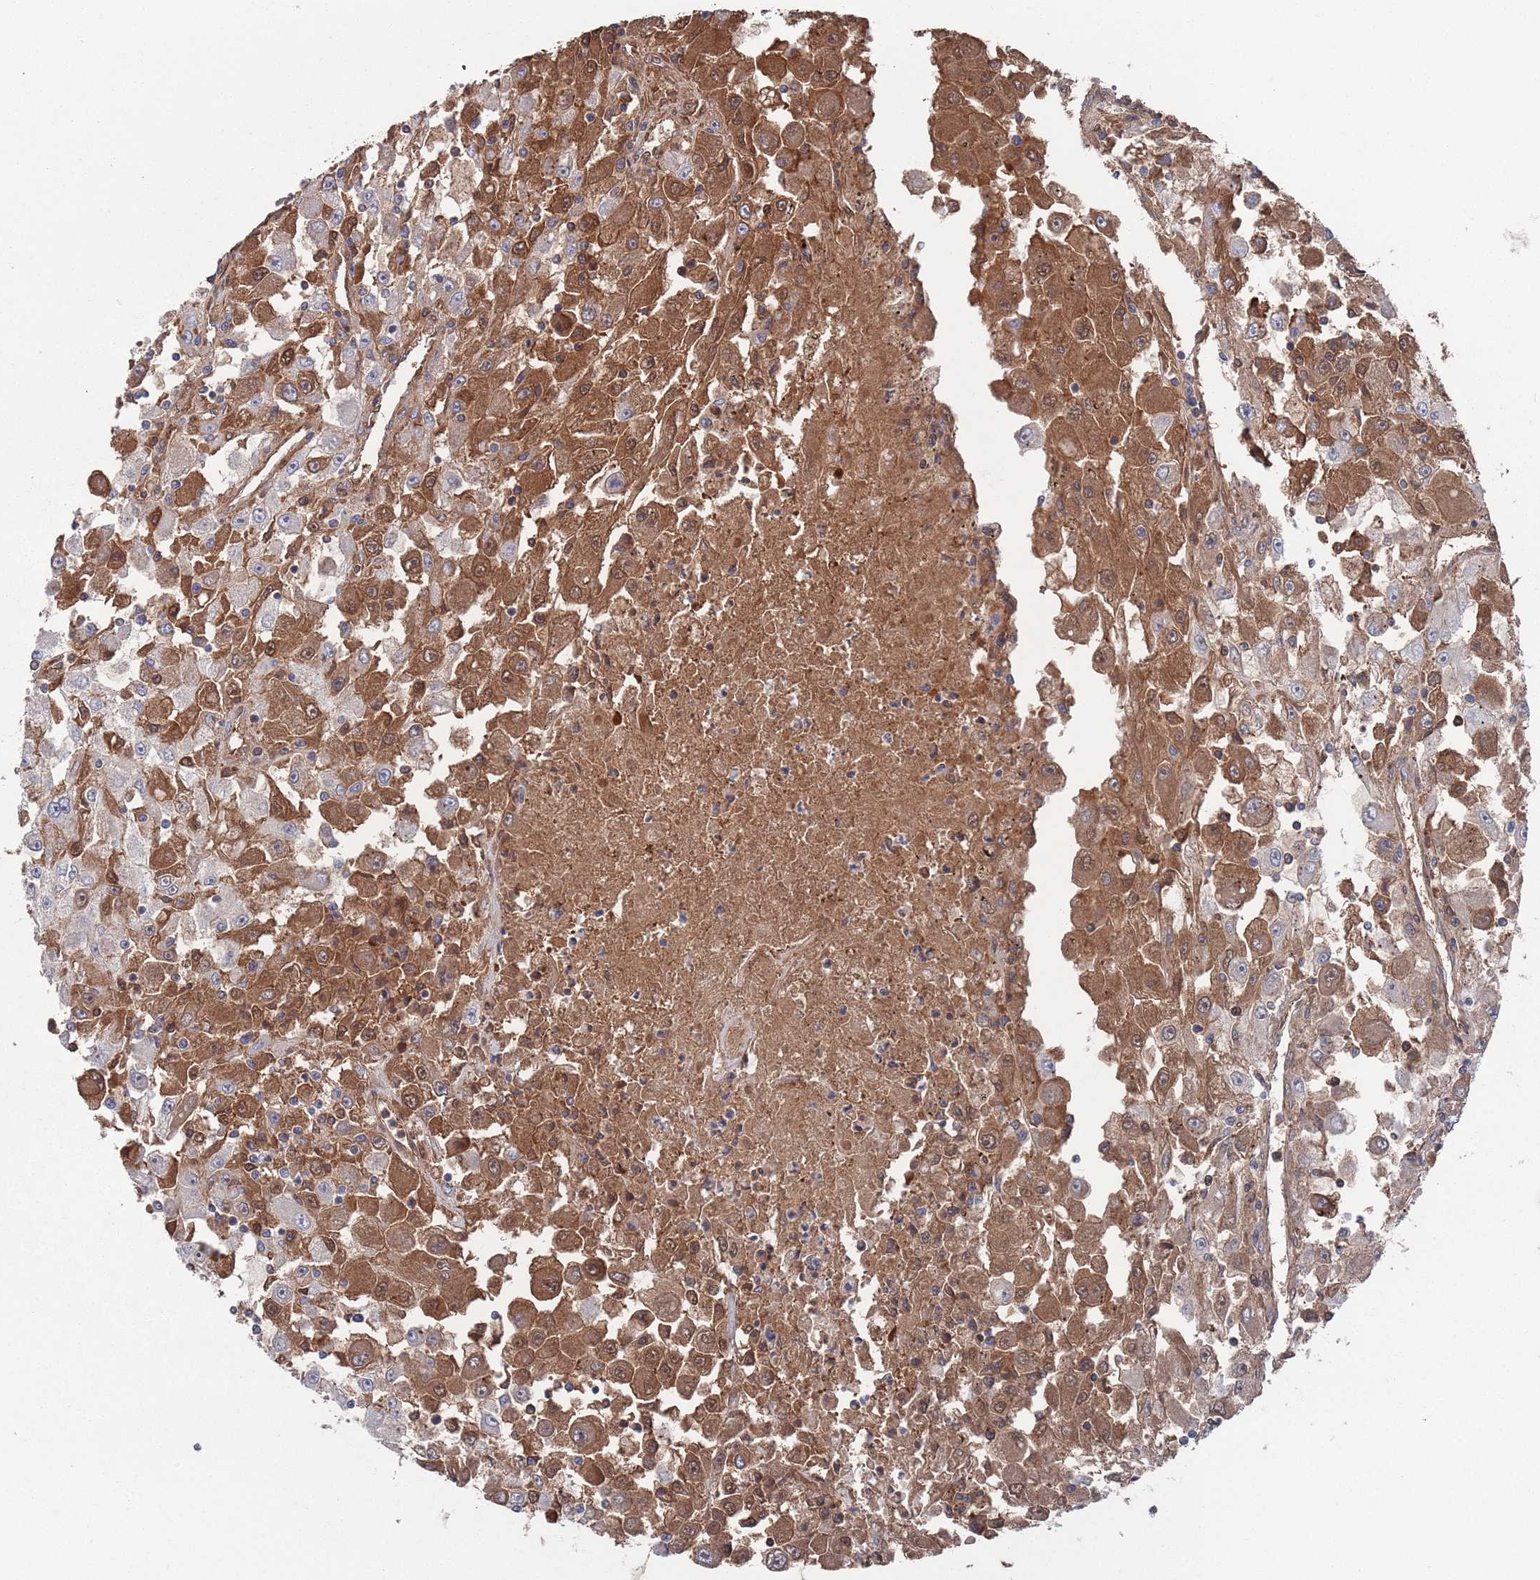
{"staining": {"intensity": "strong", "quantity": "25%-75%", "location": "cytoplasmic/membranous,nuclear"}, "tissue": "renal cancer", "cell_type": "Tumor cells", "image_type": "cancer", "snomed": [{"axis": "morphology", "description": "Adenocarcinoma, NOS"}, {"axis": "topography", "description": "Kidney"}], "caption": "About 25%-75% of tumor cells in renal cancer reveal strong cytoplasmic/membranous and nuclear protein positivity as visualized by brown immunohistochemical staining.", "gene": "PLEKHA4", "patient": {"sex": "female", "age": 67}}